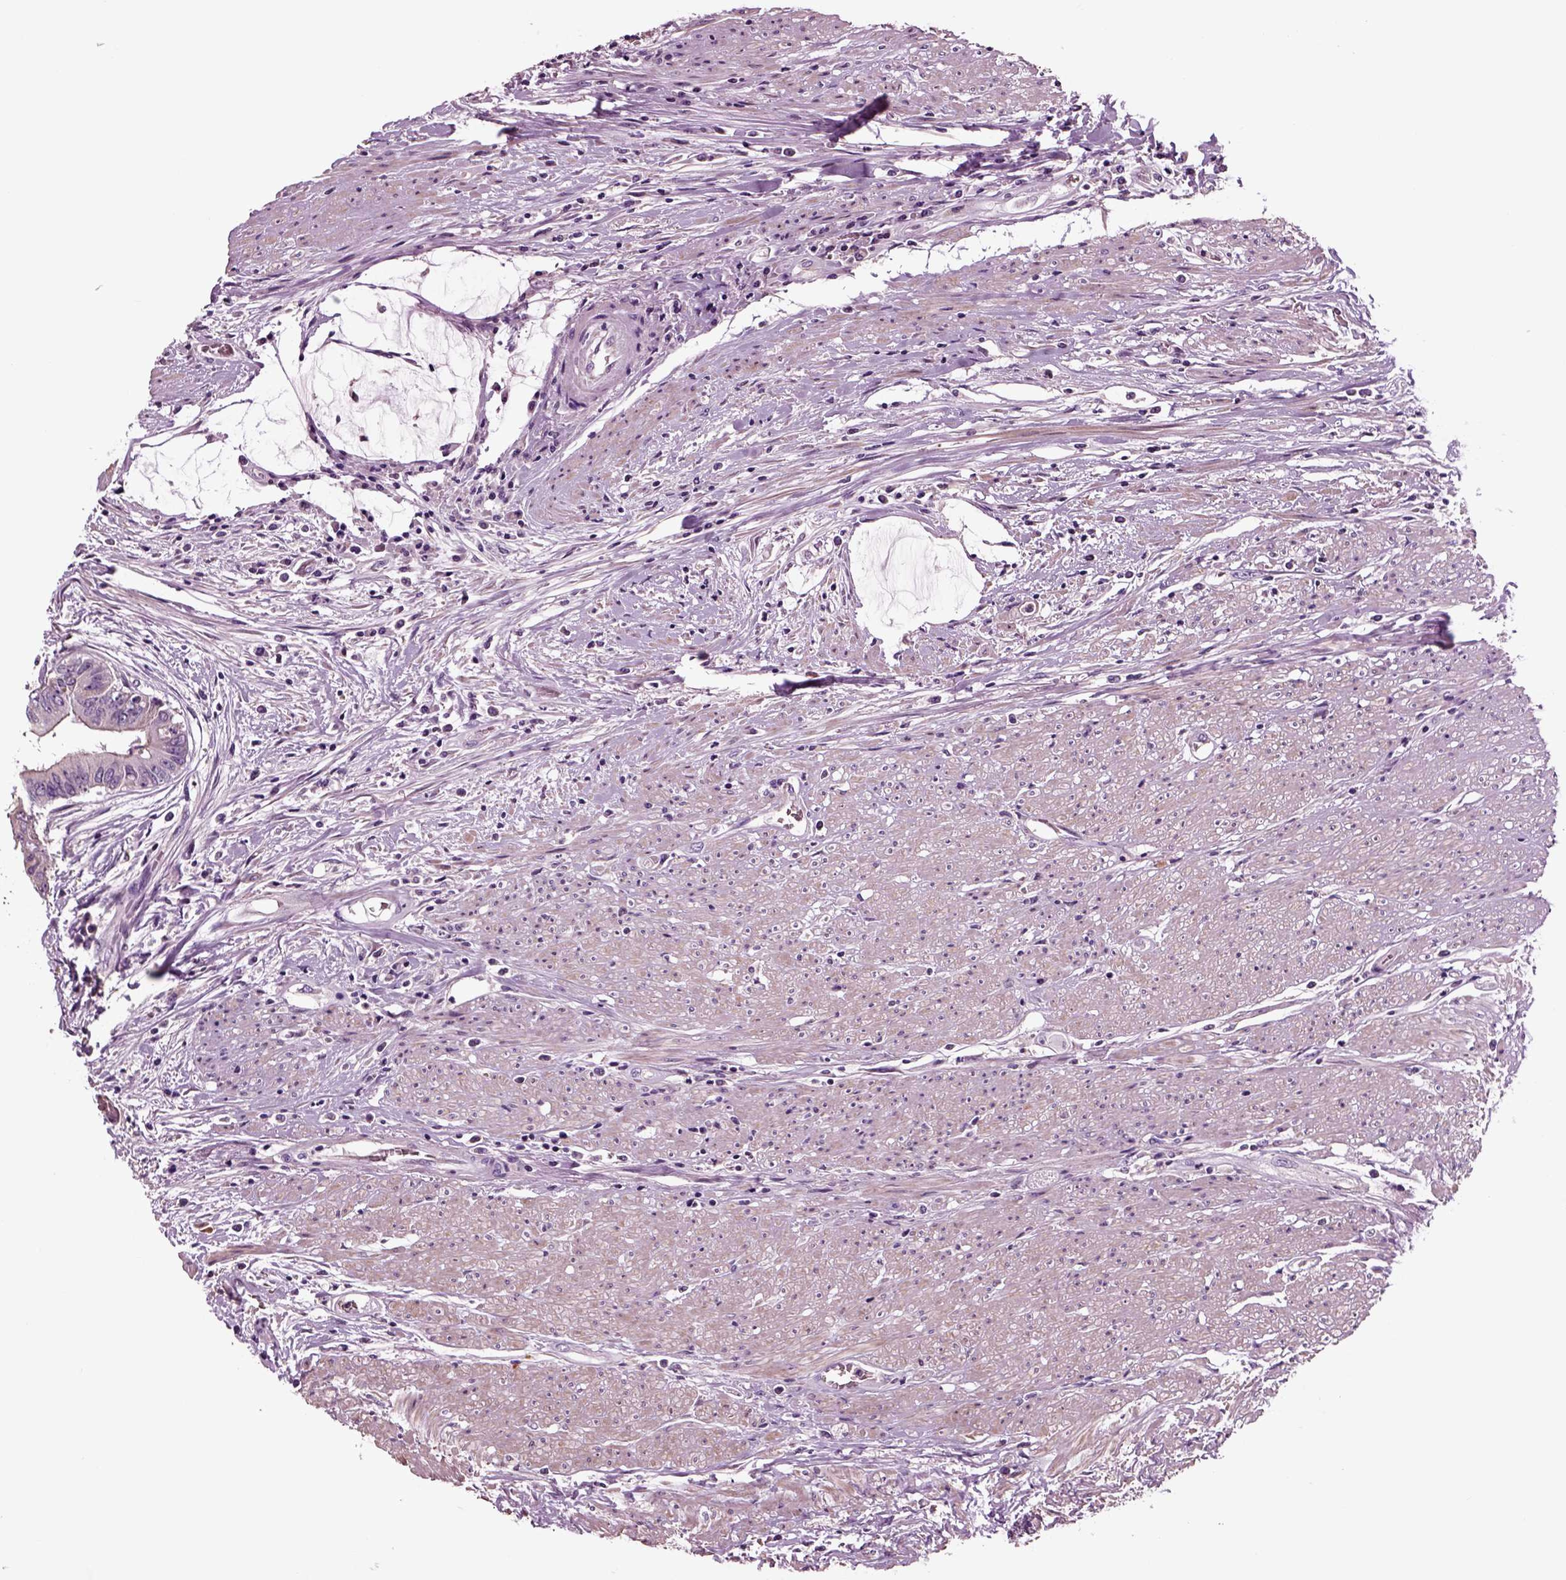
{"staining": {"intensity": "negative", "quantity": "none", "location": "none"}, "tissue": "colorectal cancer", "cell_type": "Tumor cells", "image_type": "cancer", "snomed": [{"axis": "morphology", "description": "Adenocarcinoma, NOS"}, {"axis": "topography", "description": "Rectum"}], "caption": "Colorectal cancer (adenocarcinoma) was stained to show a protein in brown. There is no significant staining in tumor cells.", "gene": "CHGB", "patient": {"sex": "male", "age": 59}}